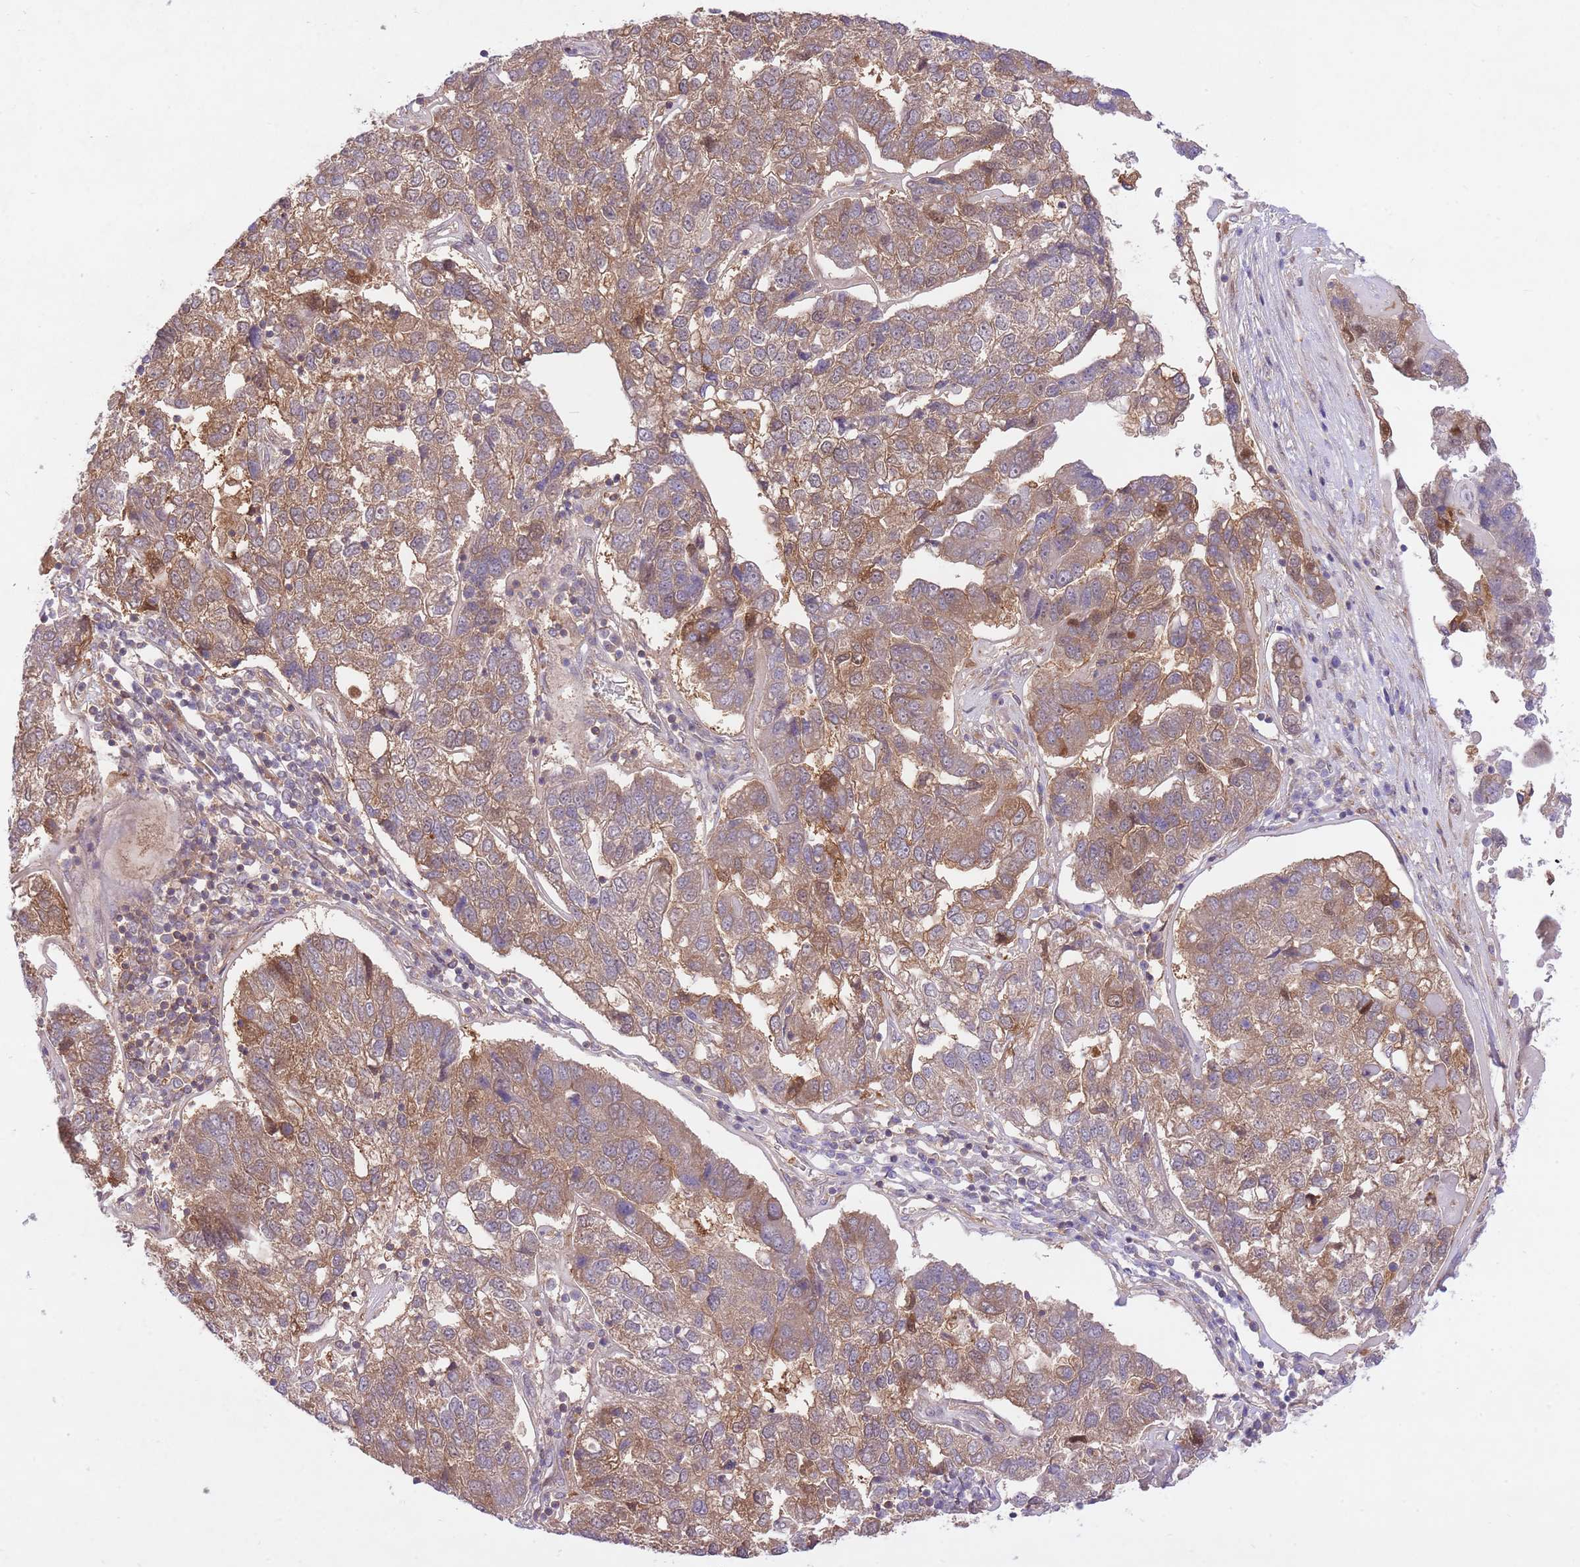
{"staining": {"intensity": "moderate", "quantity": ">75%", "location": "cytoplasmic/membranous"}, "tissue": "pancreatic cancer", "cell_type": "Tumor cells", "image_type": "cancer", "snomed": [{"axis": "morphology", "description": "Adenocarcinoma, NOS"}, {"axis": "topography", "description": "Pancreas"}], "caption": "IHC histopathology image of neoplastic tissue: human pancreatic adenocarcinoma stained using immunohistochemistry (IHC) reveals medium levels of moderate protein expression localized specifically in the cytoplasmic/membranous of tumor cells, appearing as a cytoplasmic/membranous brown color.", "gene": "PREP", "patient": {"sex": "female", "age": 61}}